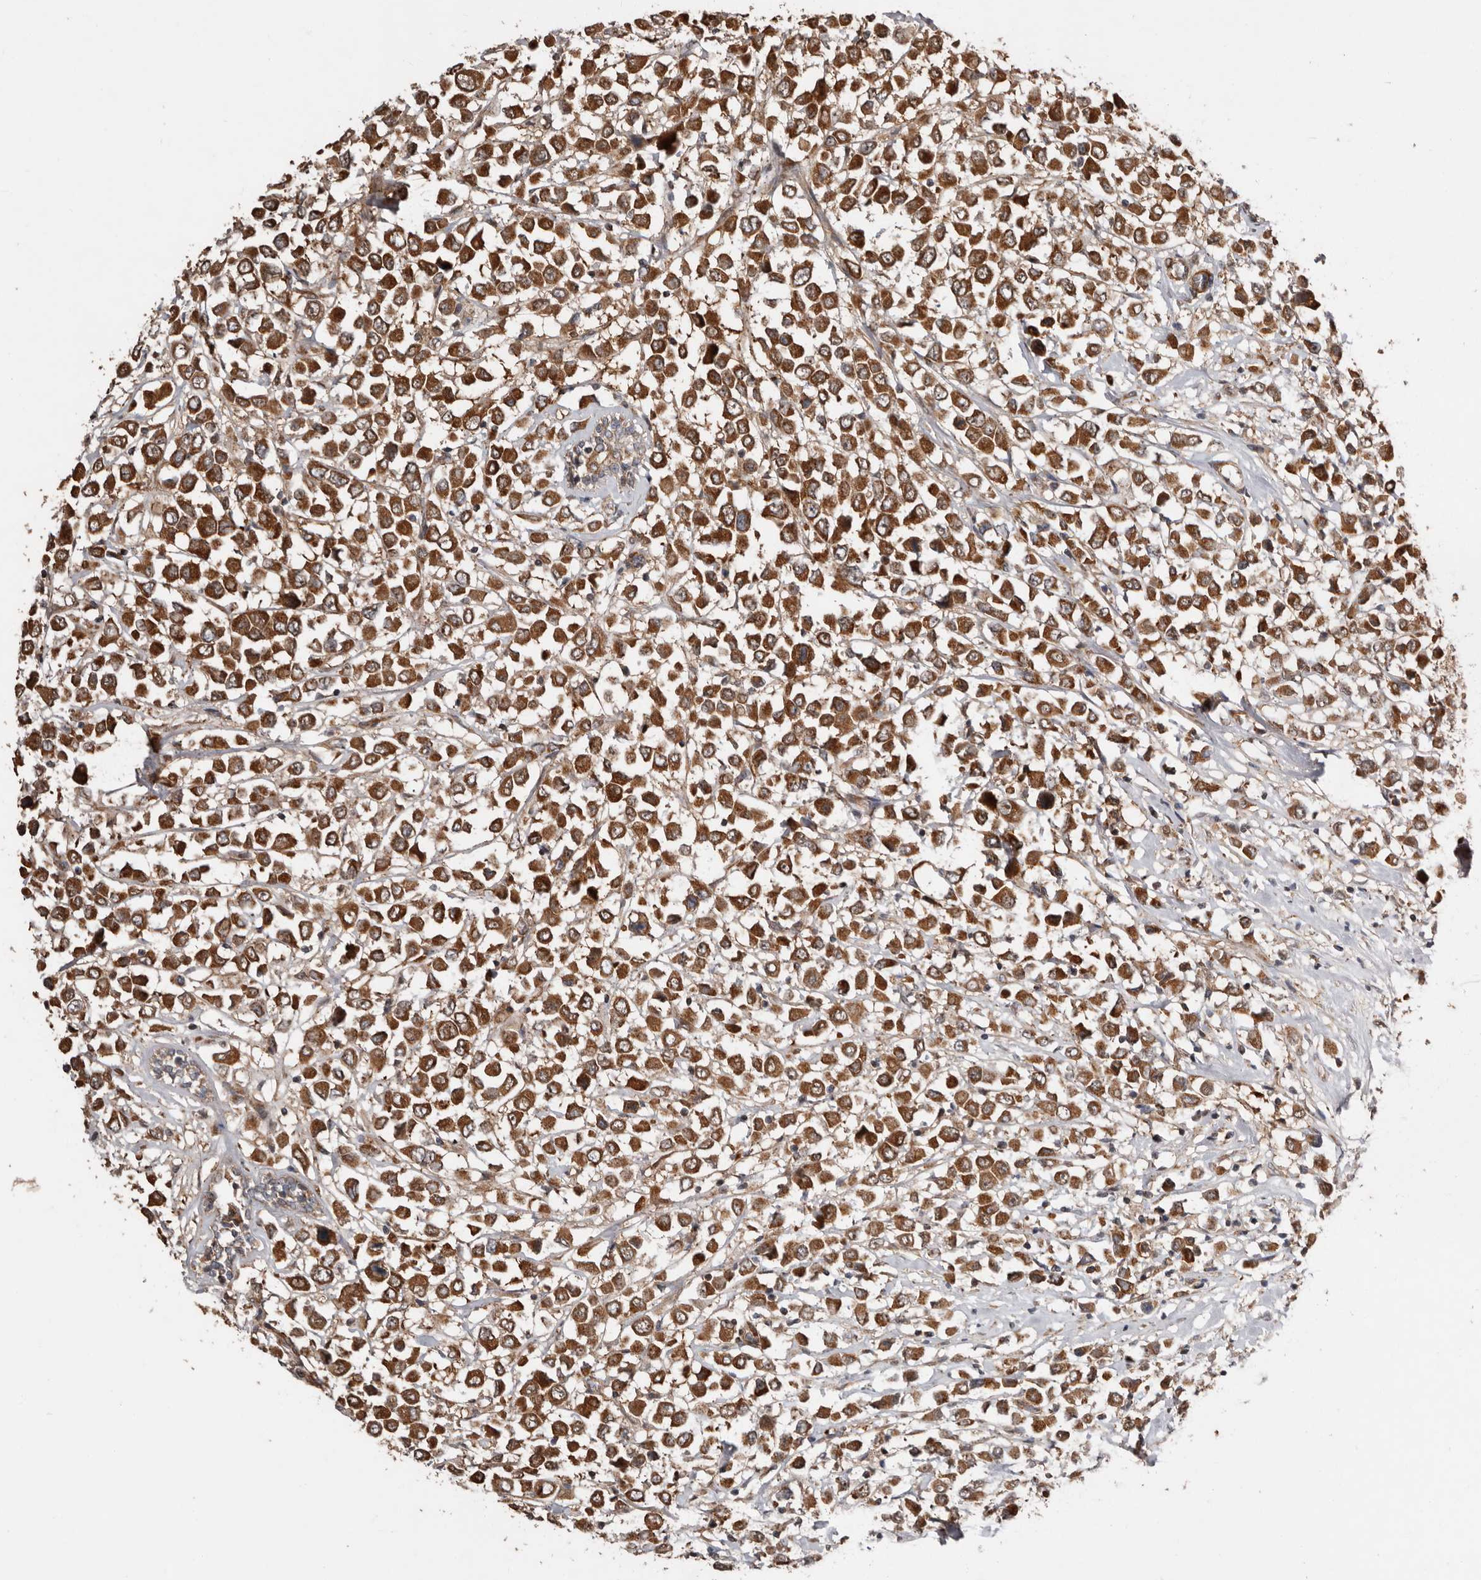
{"staining": {"intensity": "strong", "quantity": ">75%", "location": "cytoplasmic/membranous"}, "tissue": "breast cancer", "cell_type": "Tumor cells", "image_type": "cancer", "snomed": [{"axis": "morphology", "description": "Duct carcinoma"}, {"axis": "topography", "description": "Breast"}], "caption": "The image displays staining of breast cancer, revealing strong cytoplasmic/membranous protein positivity (brown color) within tumor cells.", "gene": "PROKR1", "patient": {"sex": "female", "age": 61}}